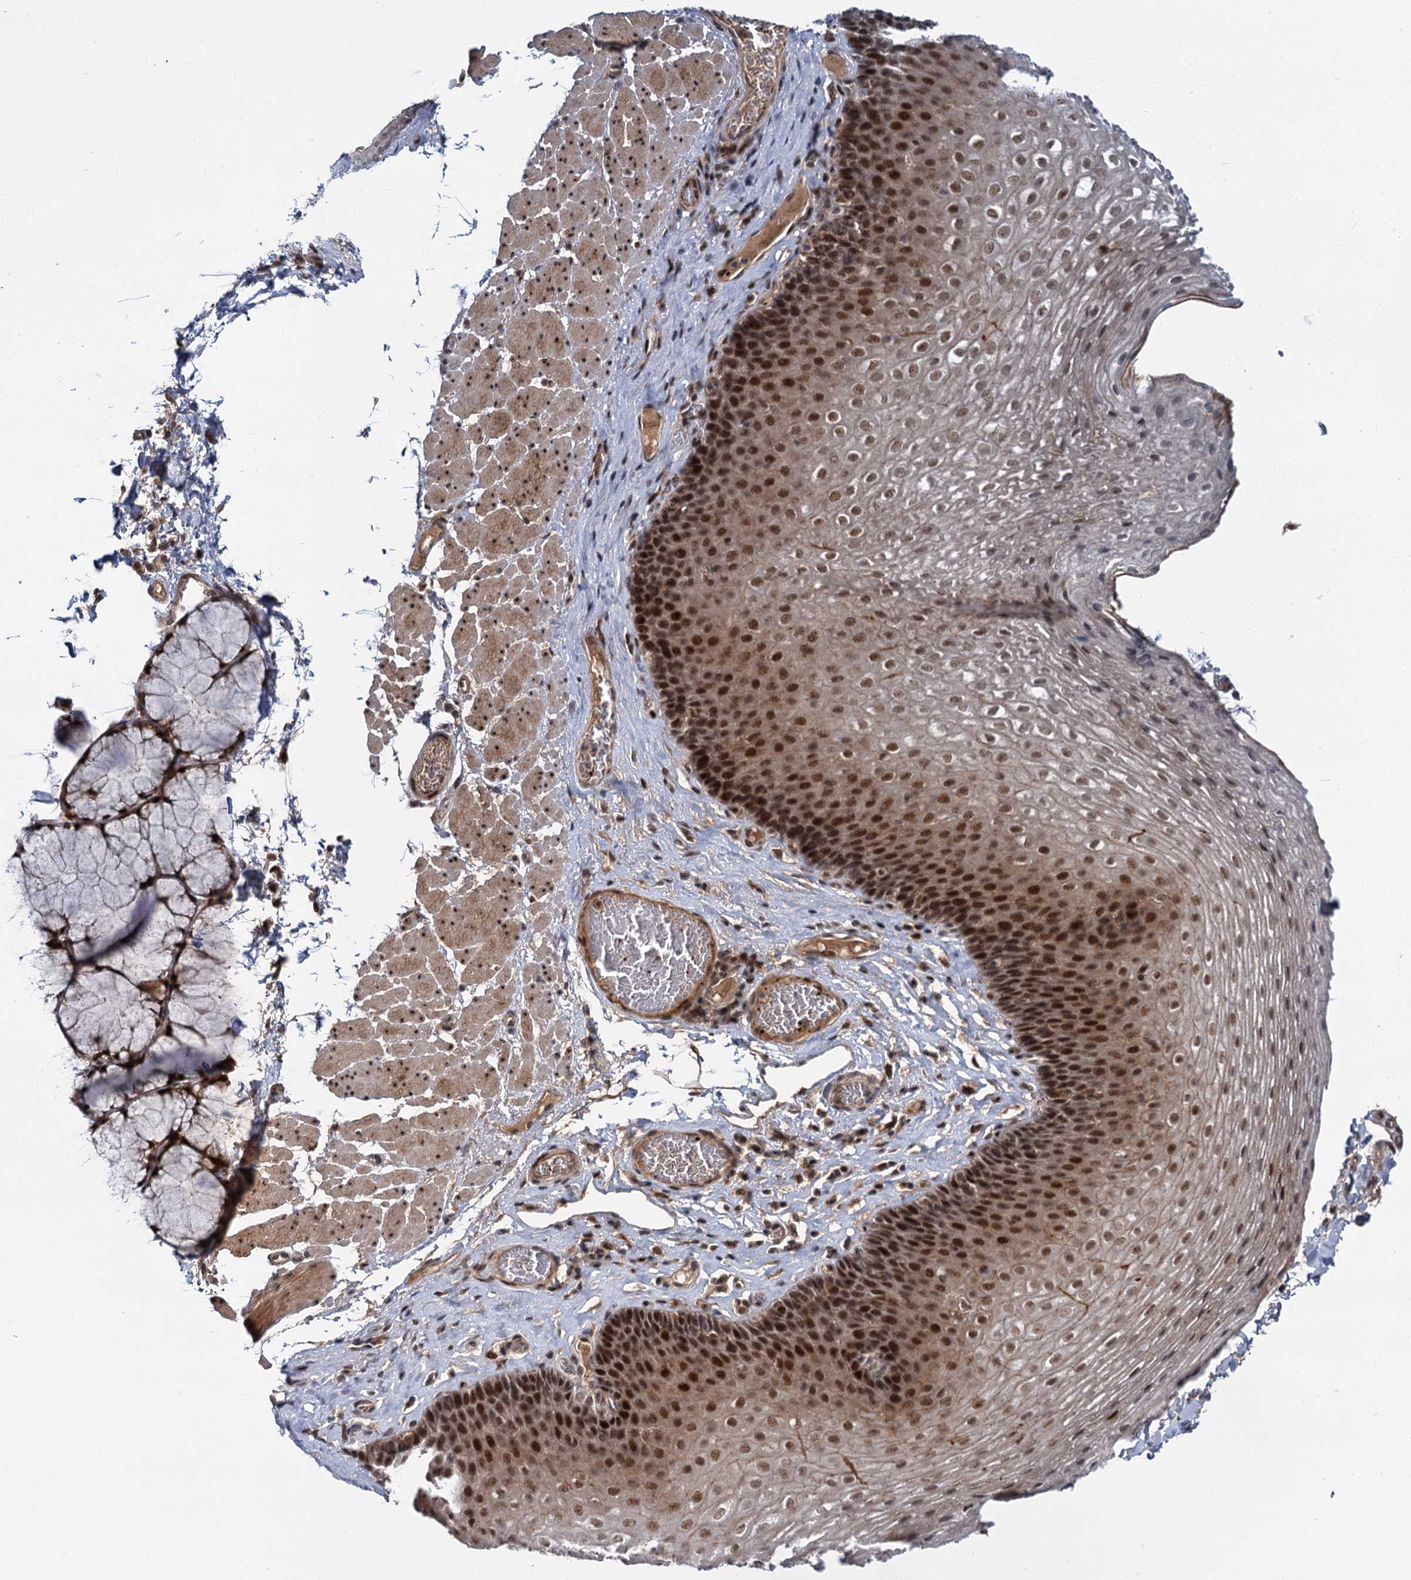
{"staining": {"intensity": "strong", "quantity": ">75%", "location": "nuclear"}, "tissue": "esophagus", "cell_type": "Squamous epithelial cells", "image_type": "normal", "snomed": [{"axis": "morphology", "description": "Normal tissue, NOS"}, {"axis": "topography", "description": "Esophagus"}], "caption": "Esophagus stained with immunohistochemistry reveals strong nuclear staining in about >75% of squamous epithelial cells. (brown staining indicates protein expression, while blue staining denotes nuclei).", "gene": "MBD6", "patient": {"sex": "female", "age": 66}}